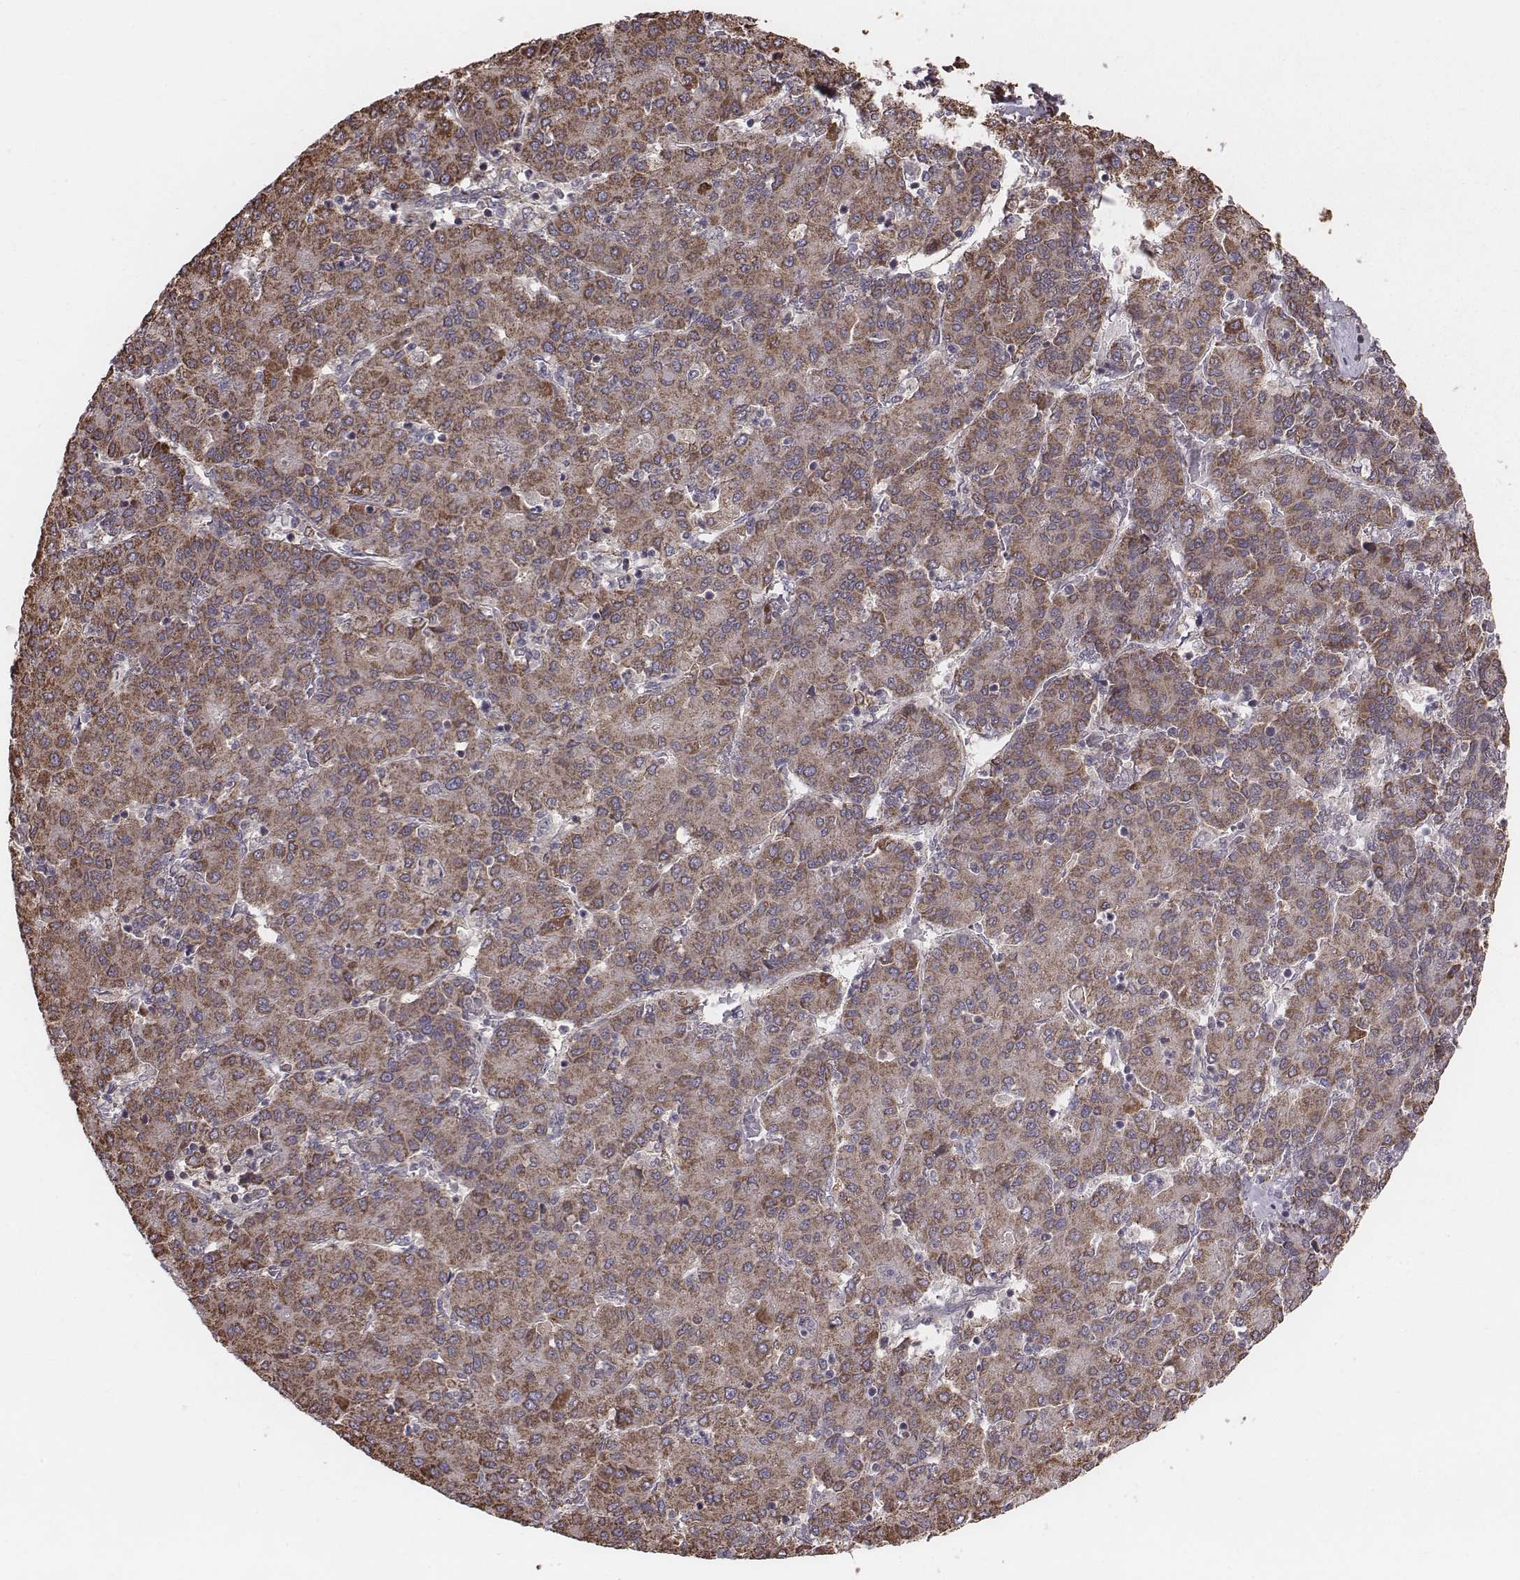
{"staining": {"intensity": "strong", "quantity": ">75%", "location": "cytoplasmic/membranous"}, "tissue": "liver cancer", "cell_type": "Tumor cells", "image_type": "cancer", "snomed": [{"axis": "morphology", "description": "Carcinoma, Hepatocellular, NOS"}, {"axis": "topography", "description": "Liver"}], "caption": "A photomicrograph showing strong cytoplasmic/membranous expression in approximately >75% of tumor cells in hepatocellular carcinoma (liver), as visualized by brown immunohistochemical staining.", "gene": "PDCD2L", "patient": {"sex": "male", "age": 65}}